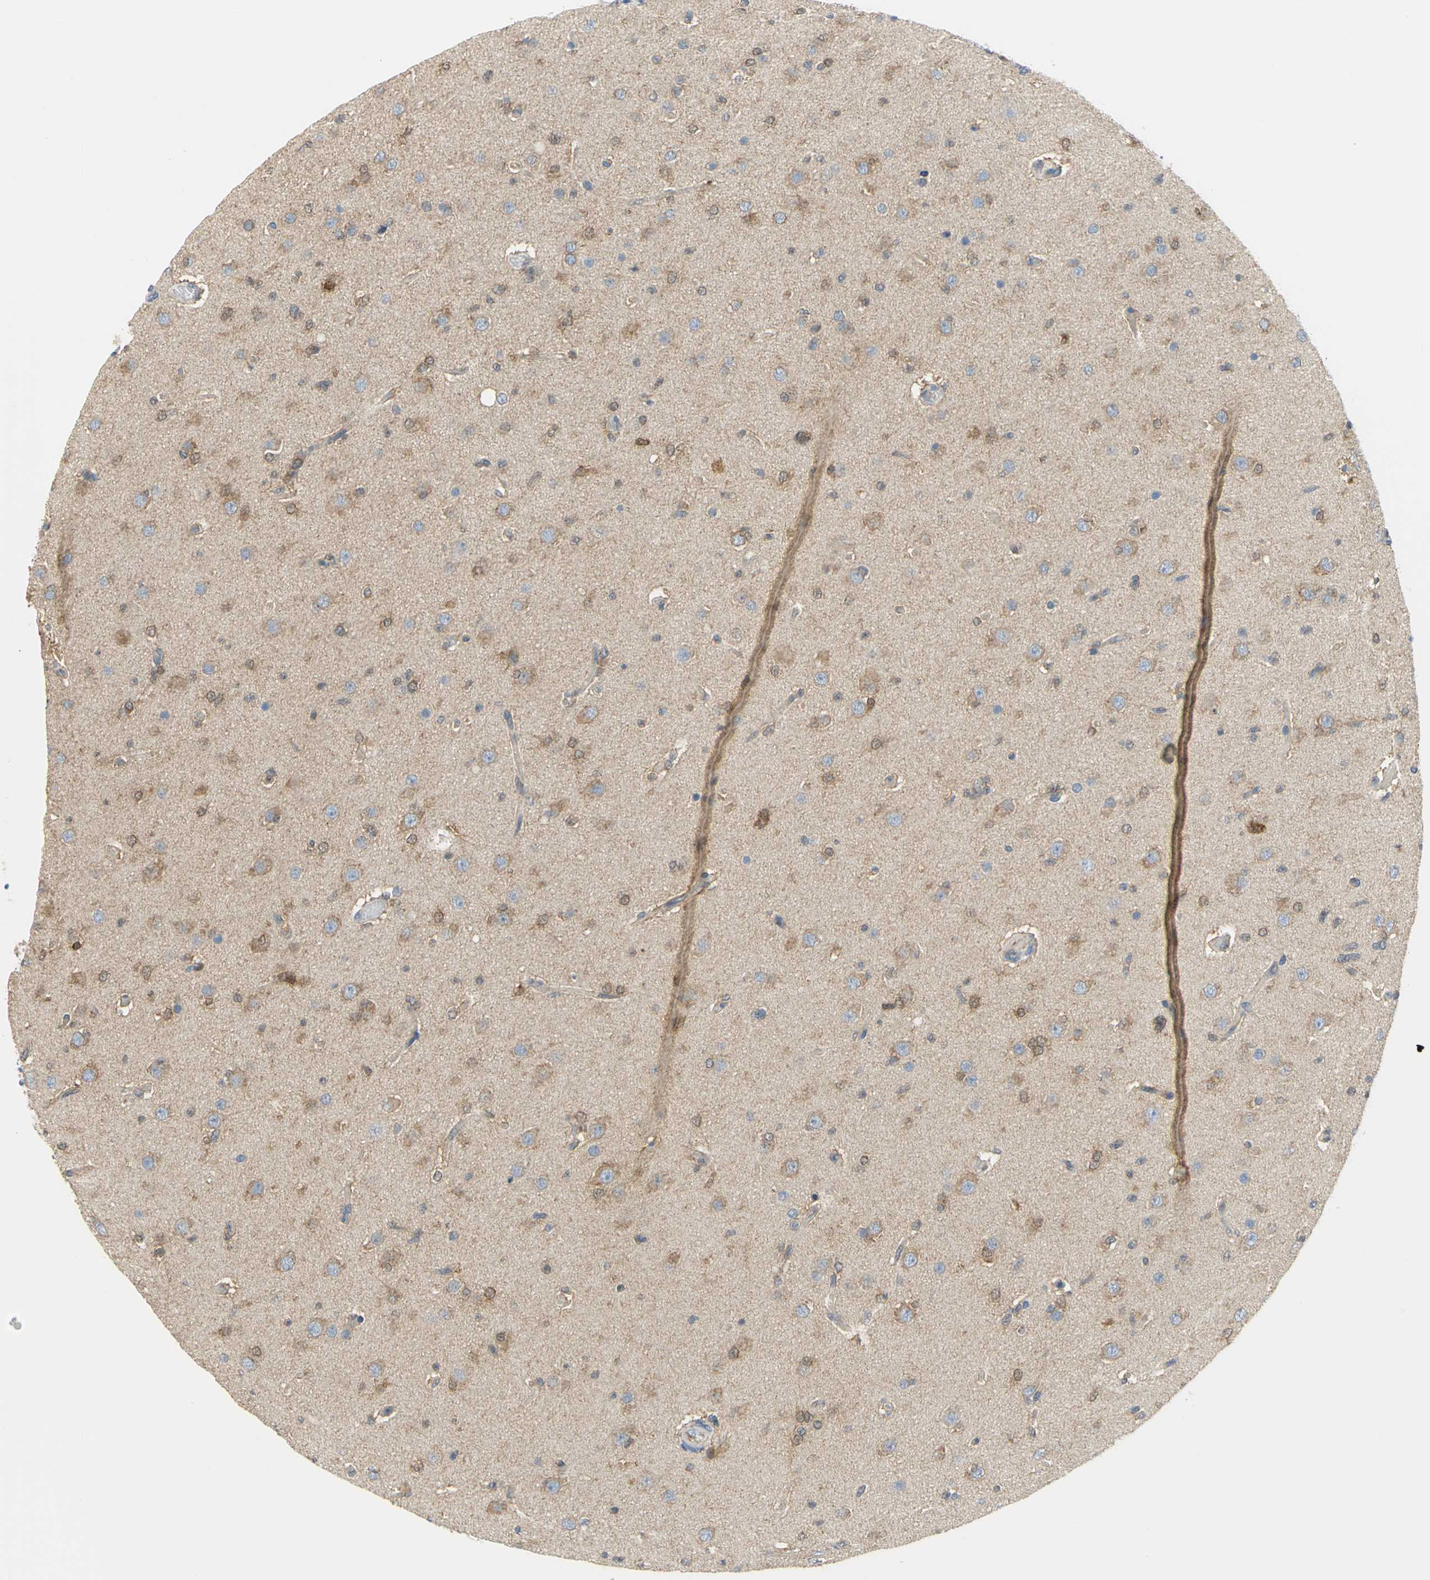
{"staining": {"intensity": "moderate", "quantity": "25%-75%", "location": "cytoplasmic/membranous"}, "tissue": "glioma", "cell_type": "Tumor cells", "image_type": "cancer", "snomed": [{"axis": "morphology", "description": "Glioma, malignant, High grade"}, {"axis": "topography", "description": "Brain"}], "caption": "The image shows a brown stain indicating the presence of a protein in the cytoplasmic/membranous of tumor cells in malignant high-grade glioma. The staining was performed using DAB, with brown indicating positive protein expression. Nuclei are stained blue with hematoxylin.", "gene": "PGM3", "patient": {"sex": "male", "age": 33}}